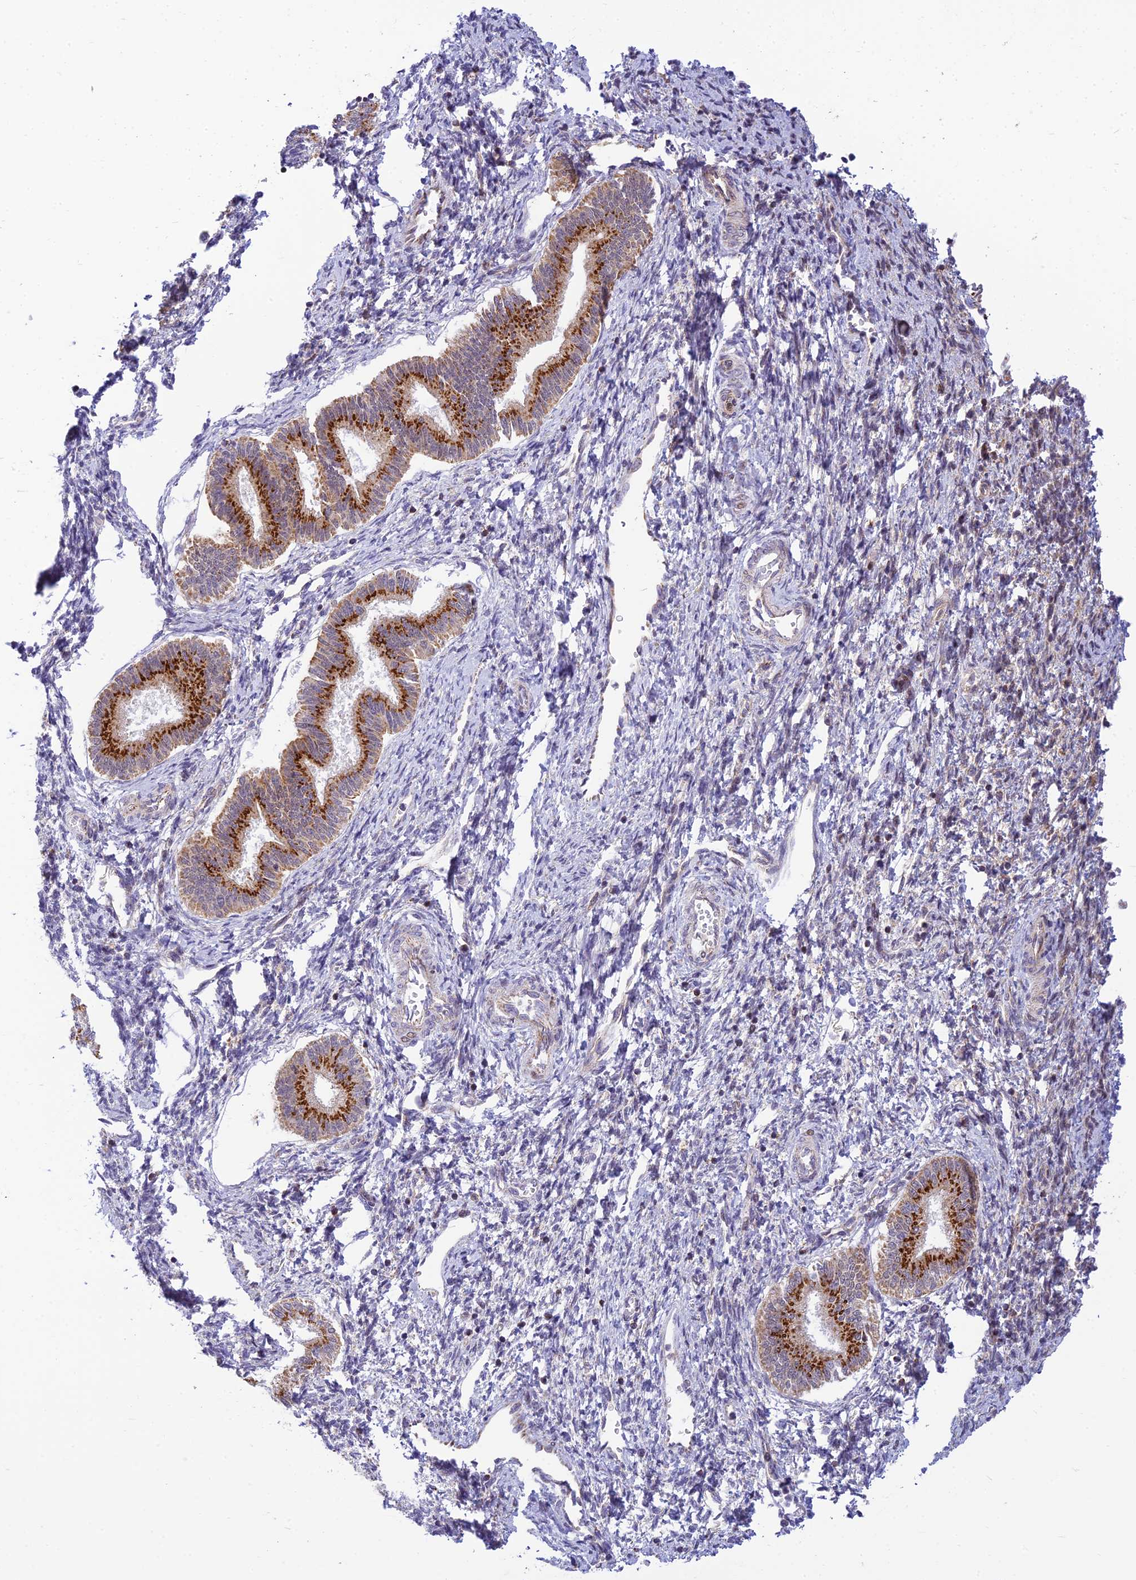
{"staining": {"intensity": "negative", "quantity": "none", "location": "none"}, "tissue": "endometrium", "cell_type": "Cells in endometrial stroma", "image_type": "normal", "snomed": [{"axis": "morphology", "description": "Normal tissue, NOS"}, {"axis": "topography", "description": "Endometrium"}], "caption": "The immunohistochemistry histopathology image has no significant positivity in cells in endometrial stroma of endometrium.", "gene": "HOOK2", "patient": {"sex": "female", "age": 25}}